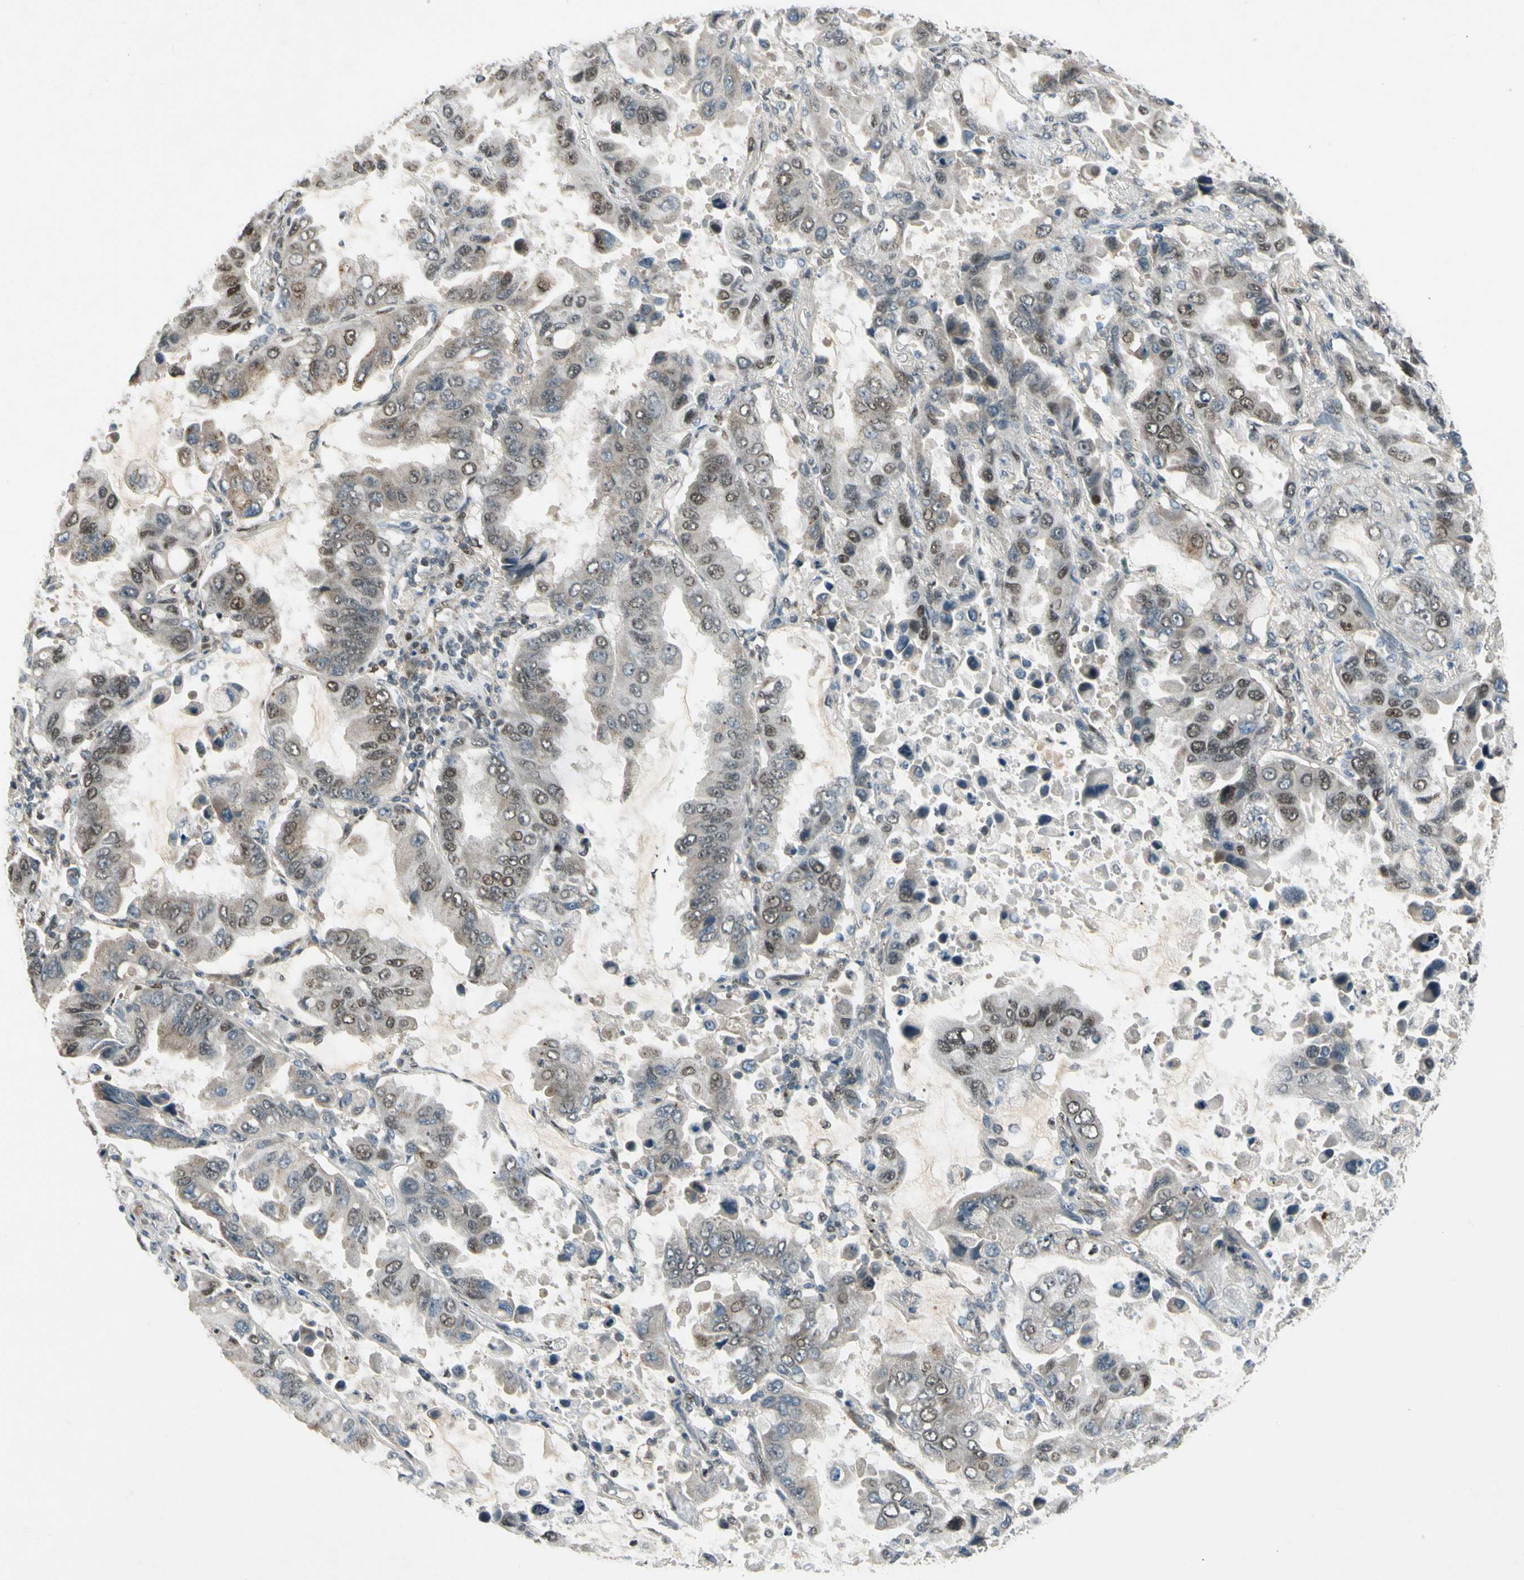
{"staining": {"intensity": "weak", "quantity": "25%-75%", "location": "cytoplasmic/membranous,nuclear"}, "tissue": "lung cancer", "cell_type": "Tumor cells", "image_type": "cancer", "snomed": [{"axis": "morphology", "description": "Adenocarcinoma, NOS"}, {"axis": "topography", "description": "Lung"}], "caption": "Weak cytoplasmic/membranous and nuclear staining is seen in about 25%-75% of tumor cells in adenocarcinoma (lung).", "gene": "GTF3A", "patient": {"sex": "male", "age": 64}}